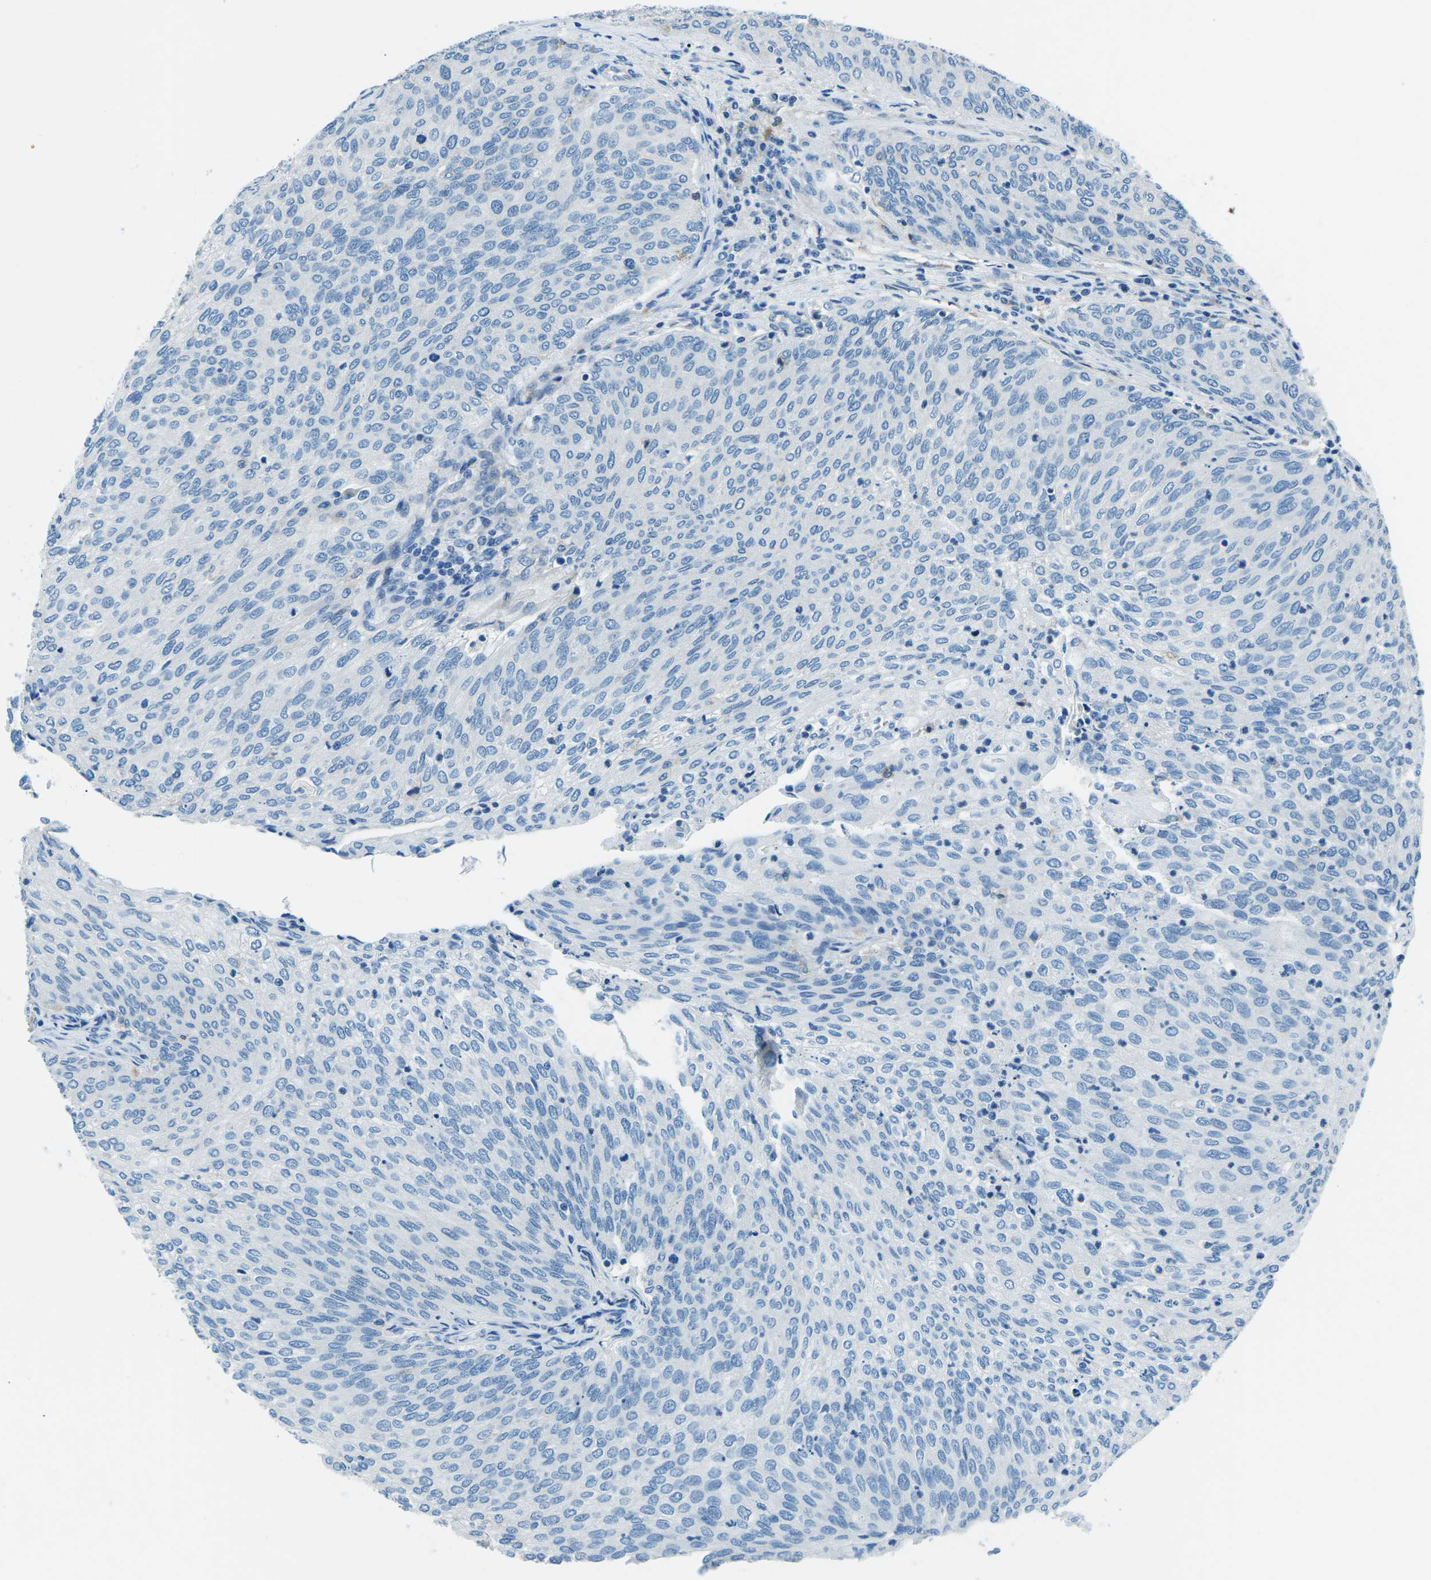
{"staining": {"intensity": "negative", "quantity": "none", "location": "none"}, "tissue": "urothelial cancer", "cell_type": "Tumor cells", "image_type": "cancer", "snomed": [{"axis": "morphology", "description": "Urothelial carcinoma, Low grade"}, {"axis": "topography", "description": "Urinary bladder"}], "caption": "An immunohistochemistry photomicrograph of urothelial carcinoma (low-grade) is shown. There is no staining in tumor cells of urothelial carcinoma (low-grade).", "gene": "CD1D", "patient": {"sex": "female", "age": 79}}